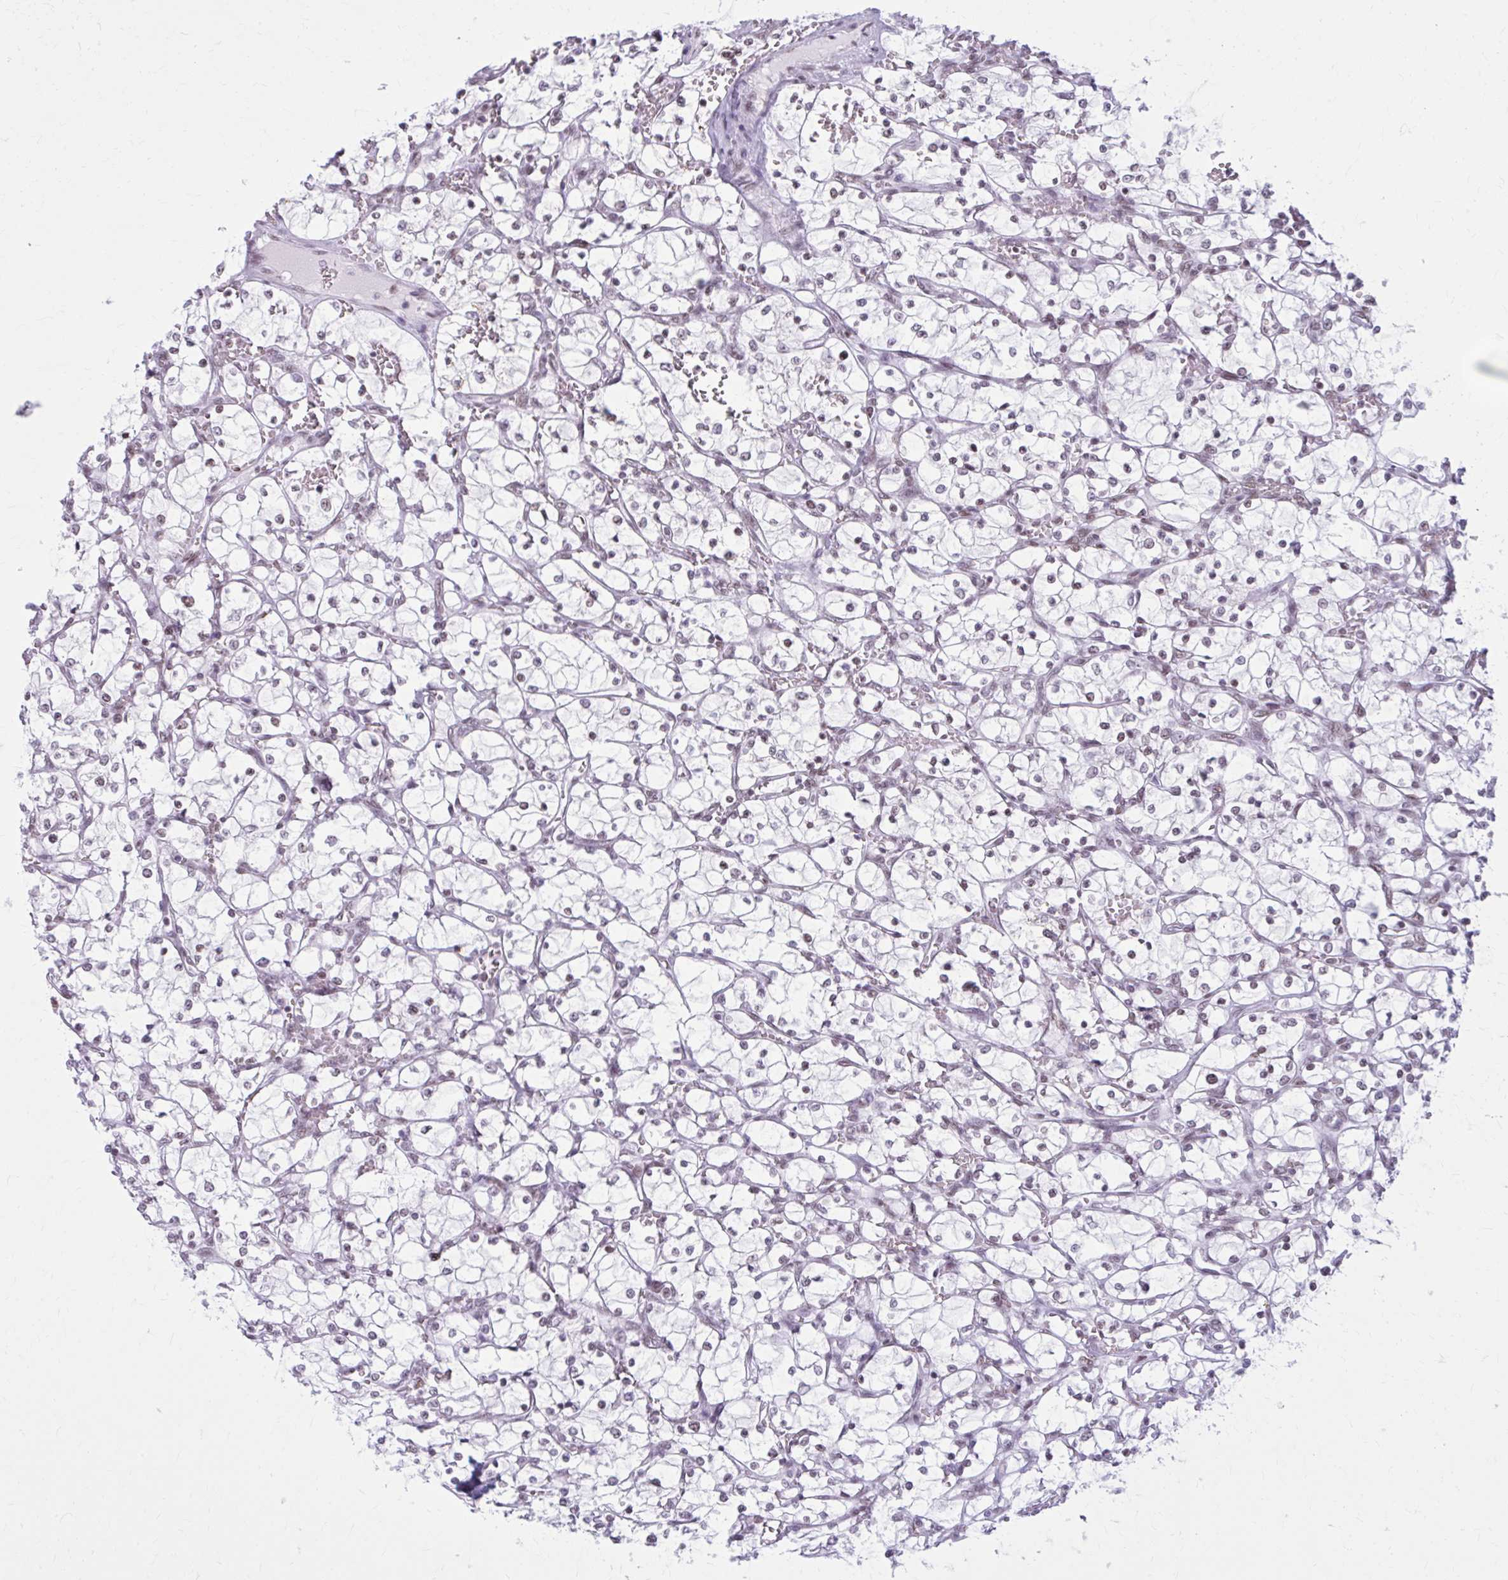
{"staining": {"intensity": "weak", "quantity": "25%-75%", "location": "nuclear"}, "tissue": "renal cancer", "cell_type": "Tumor cells", "image_type": "cancer", "snomed": [{"axis": "morphology", "description": "Adenocarcinoma, NOS"}, {"axis": "topography", "description": "Kidney"}], "caption": "Adenocarcinoma (renal) stained with a protein marker reveals weak staining in tumor cells.", "gene": "PABIR1", "patient": {"sex": "female", "age": 69}}